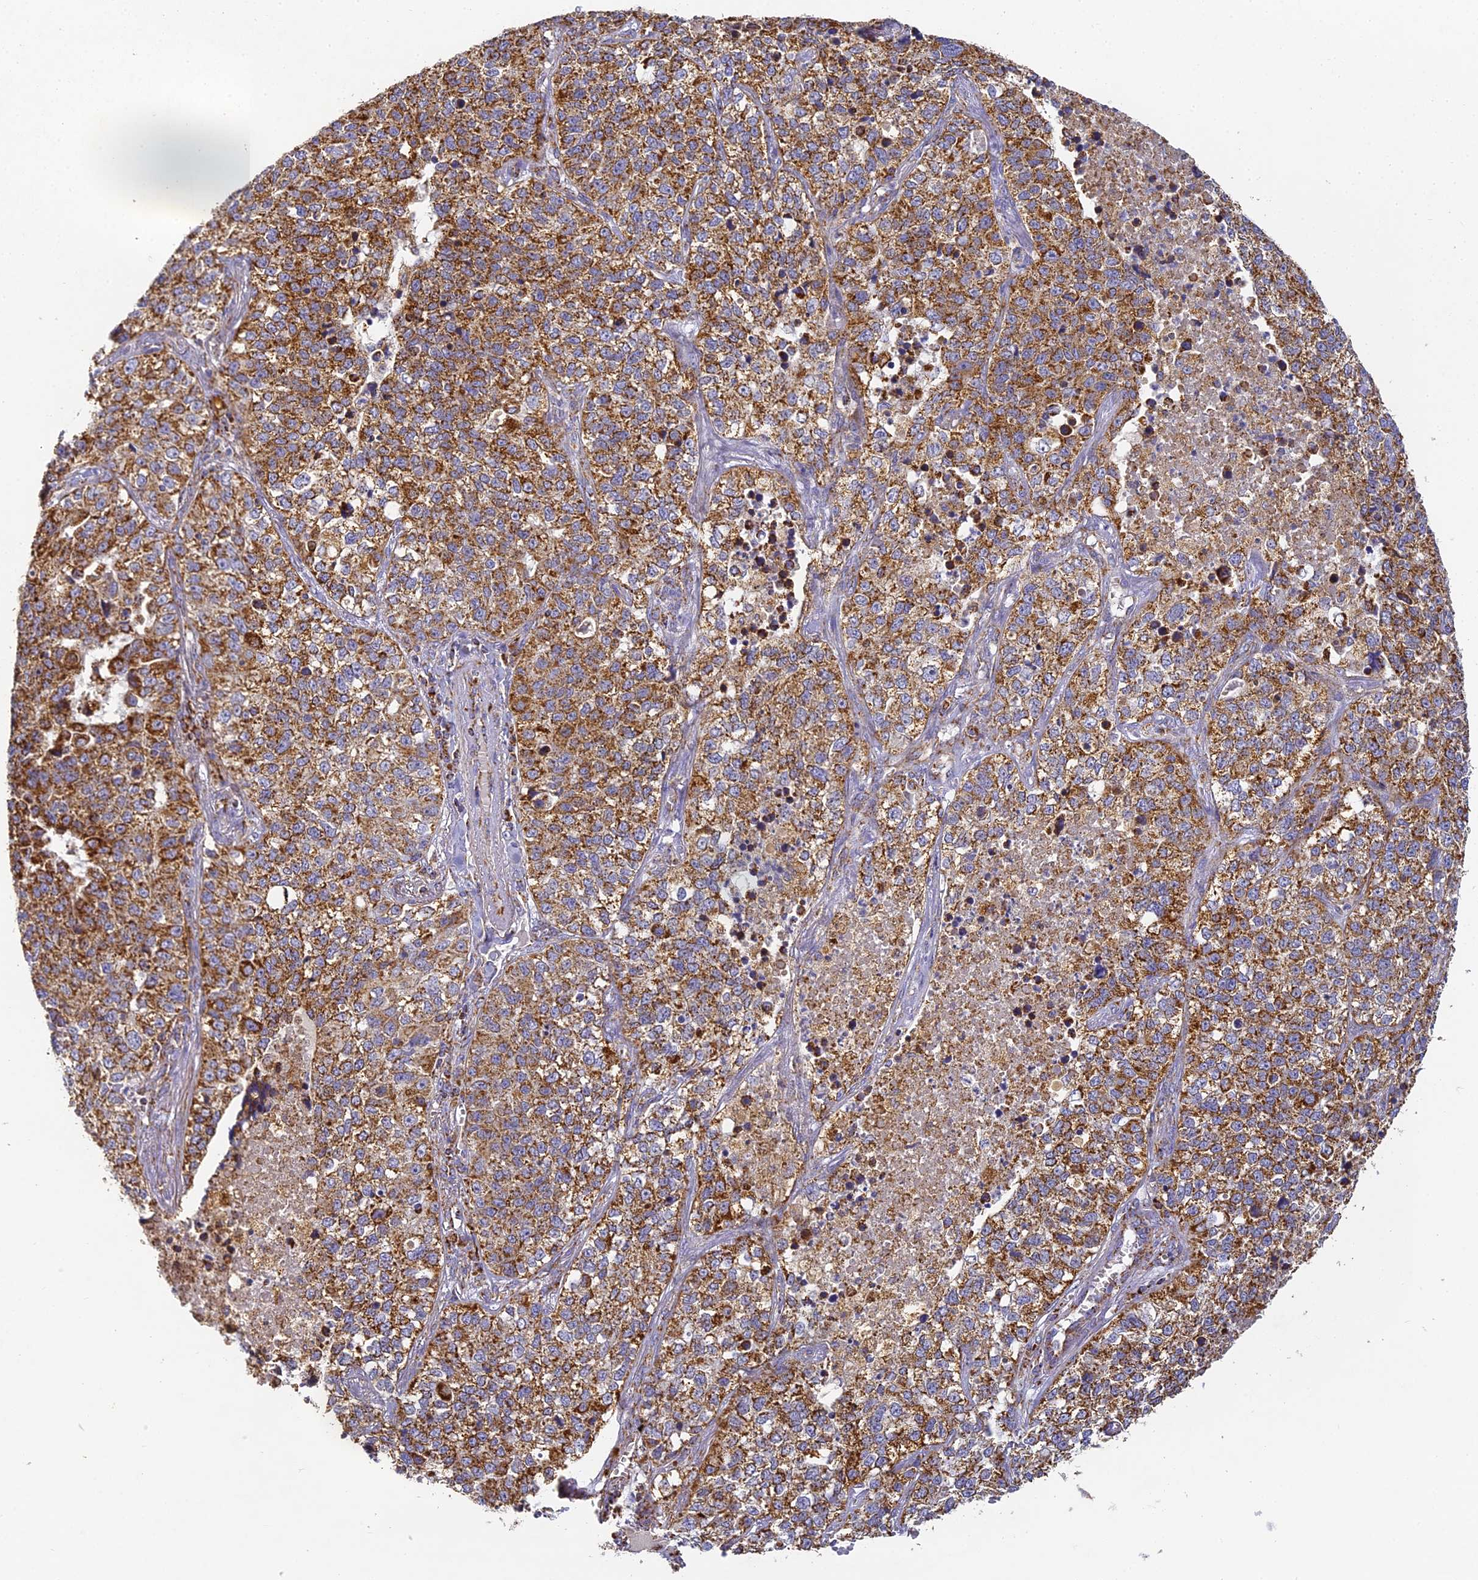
{"staining": {"intensity": "strong", "quantity": ">75%", "location": "cytoplasmic/membranous"}, "tissue": "lung cancer", "cell_type": "Tumor cells", "image_type": "cancer", "snomed": [{"axis": "morphology", "description": "Adenocarcinoma, NOS"}, {"axis": "topography", "description": "Lung"}], "caption": "Immunohistochemistry (DAB (3,3'-diaminobenzidine)) staining of lung cancer (adenocarcinoma) reveals strong cytoplasmic/membranous protein expression in approximately >75% of tumor cells. The protein is shown in brown color, while the nuclei are stained blue.", "gene": "DONSON", "patient": {"sex": "male", "age": 49}}